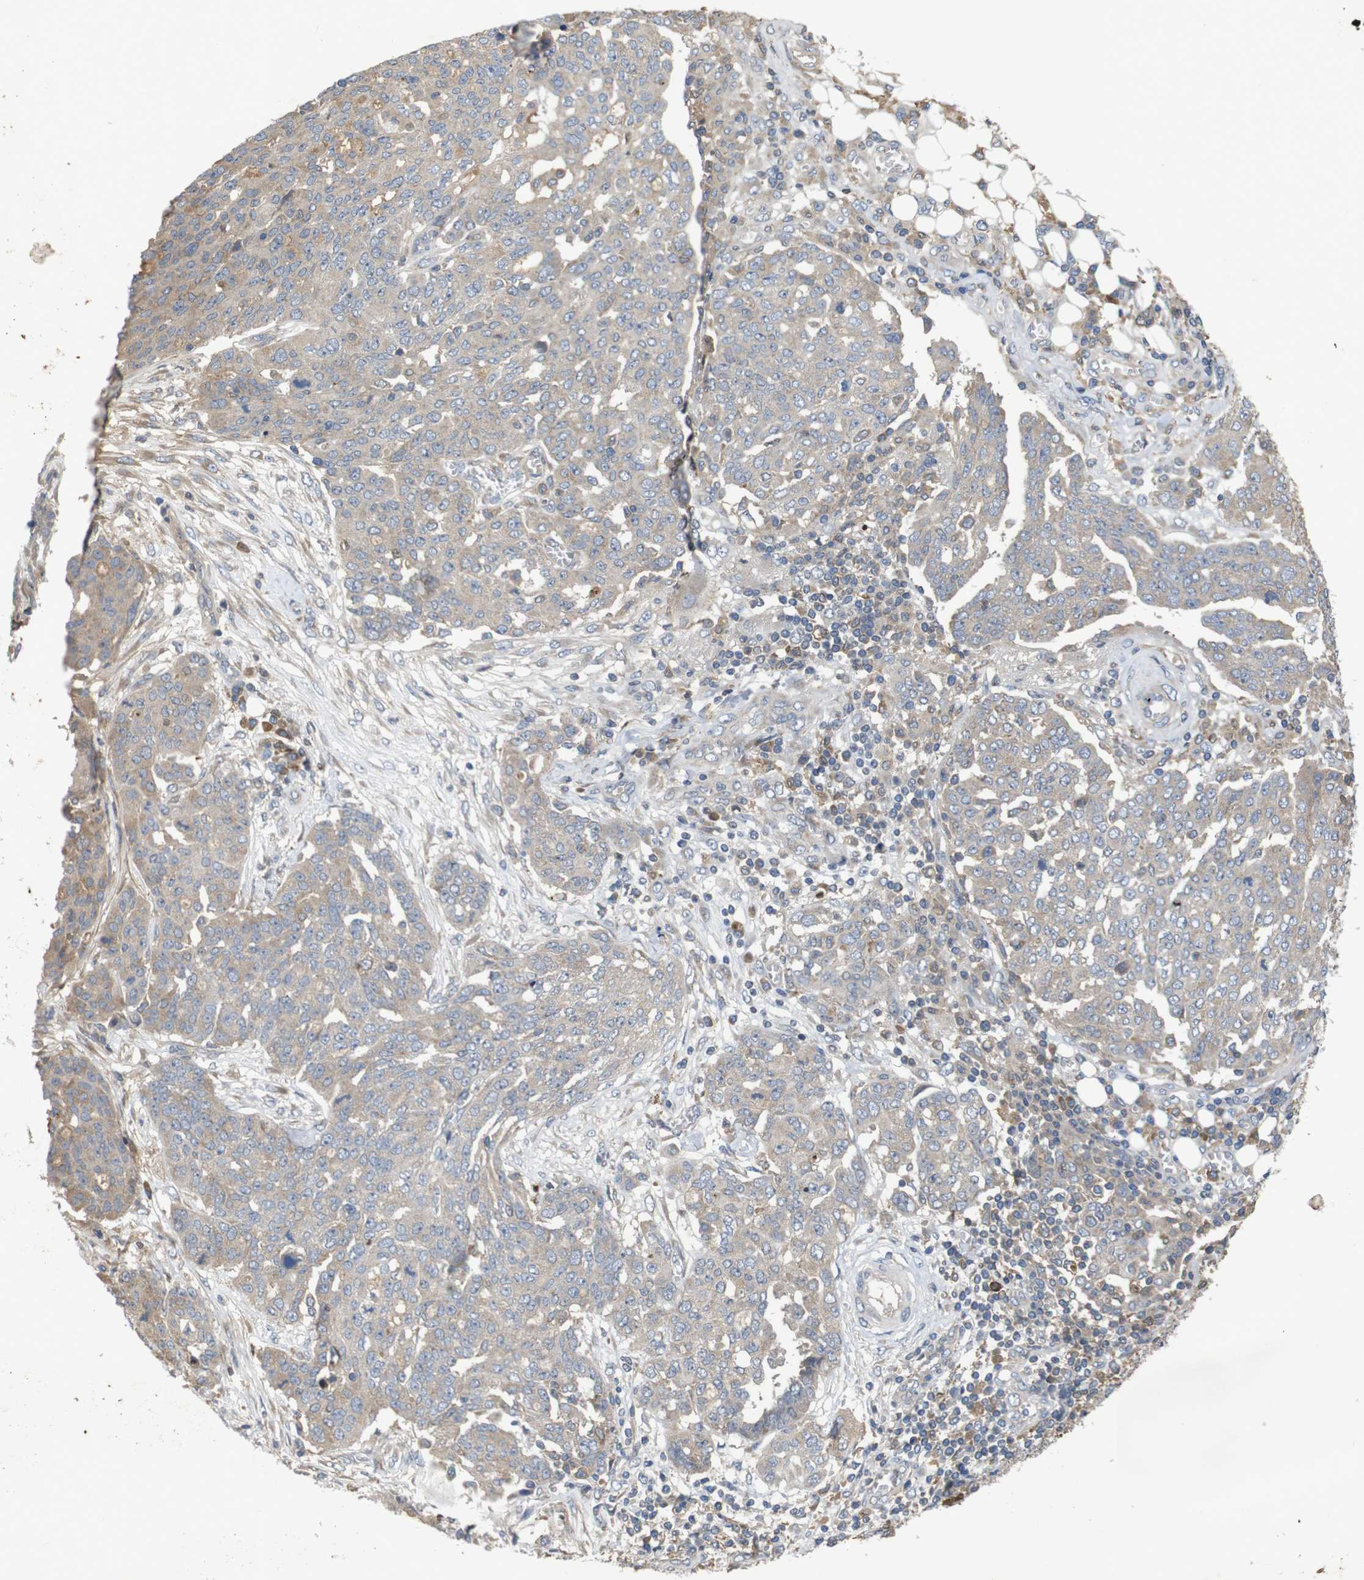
{"staining": {"intensity": "weak", "quantity": "25%-75%", "location": "cytoplasmic/membranous"}, "tissue": "ovarian cancer", "cell_type": "Tumor cells", "image_type": "cancer", "snomed": [{"axis": "morphology", "description": "Cystadenocarcinoma, serous, NOS"}, {"axis": "topography", "description": "Soft tissue"}, {"axis": "topography", "description": "Ovary"}], "caption": "A brown stain labels weak cytoplasmic/membranous positivity of a protein in human ovarian cancer (serous cystadenocarcinoma) tumor cells.", "gene": "PTPN1", "patient": {"sex": "female", "age": 57}}